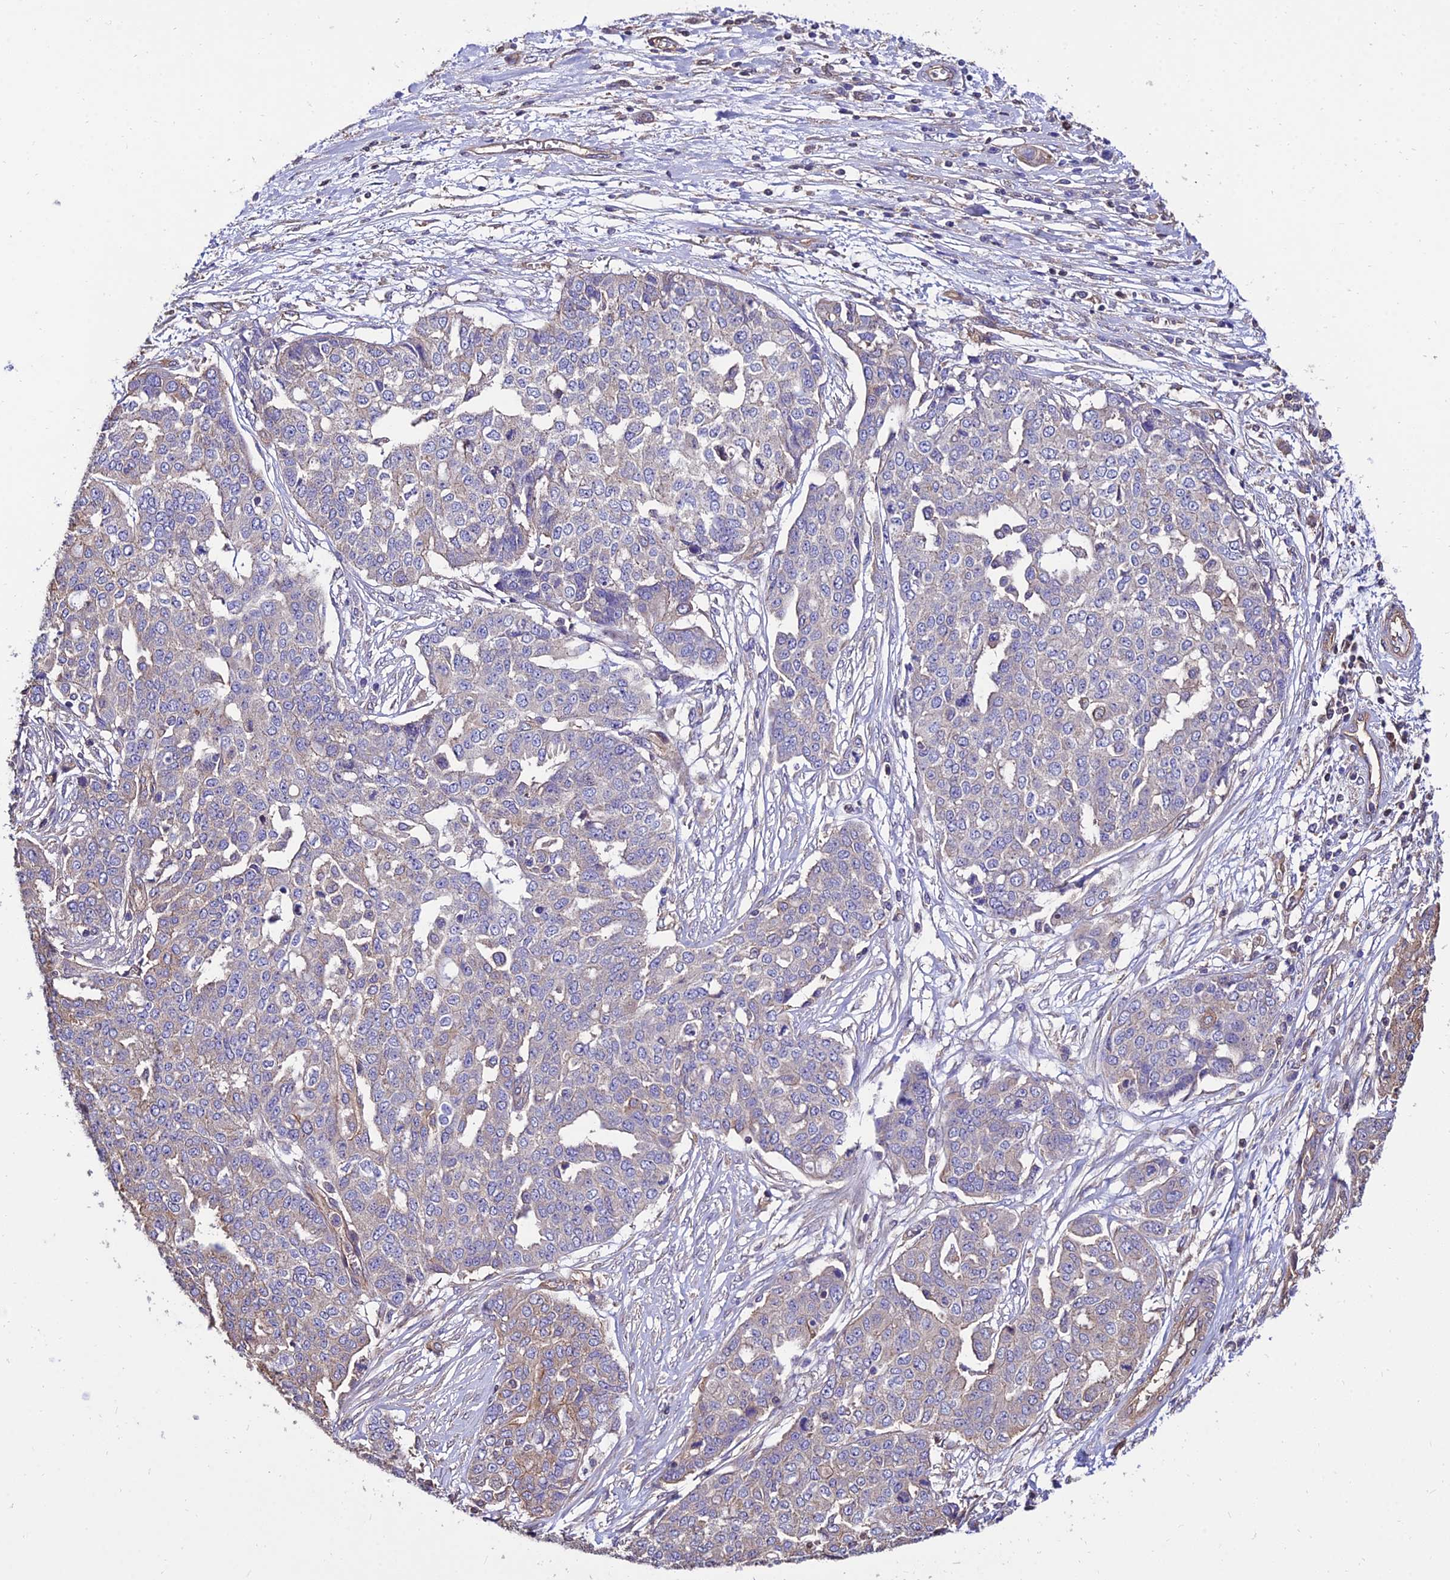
{"staining": {"intensity": "negative", "quantity": "none", "location": "none"}, "tissue": "ovarian cancer", "cell_type": "Tumor cells", "image_type": "cancer", "snomed": [{"axis": "morphology", "description": "Cystadenocarcinoma, serous, NOS"}, {"axis": "topography", "description": "Soft tissue"}, {"axis": "topography", "description": "Ovary"}], "caption": "Ovarian cancer was stained to show a protein in brown. There is no significant positivity in tumor cells.", "gene": "CALM2", "patient": {"sex": "female", "age": 57}}